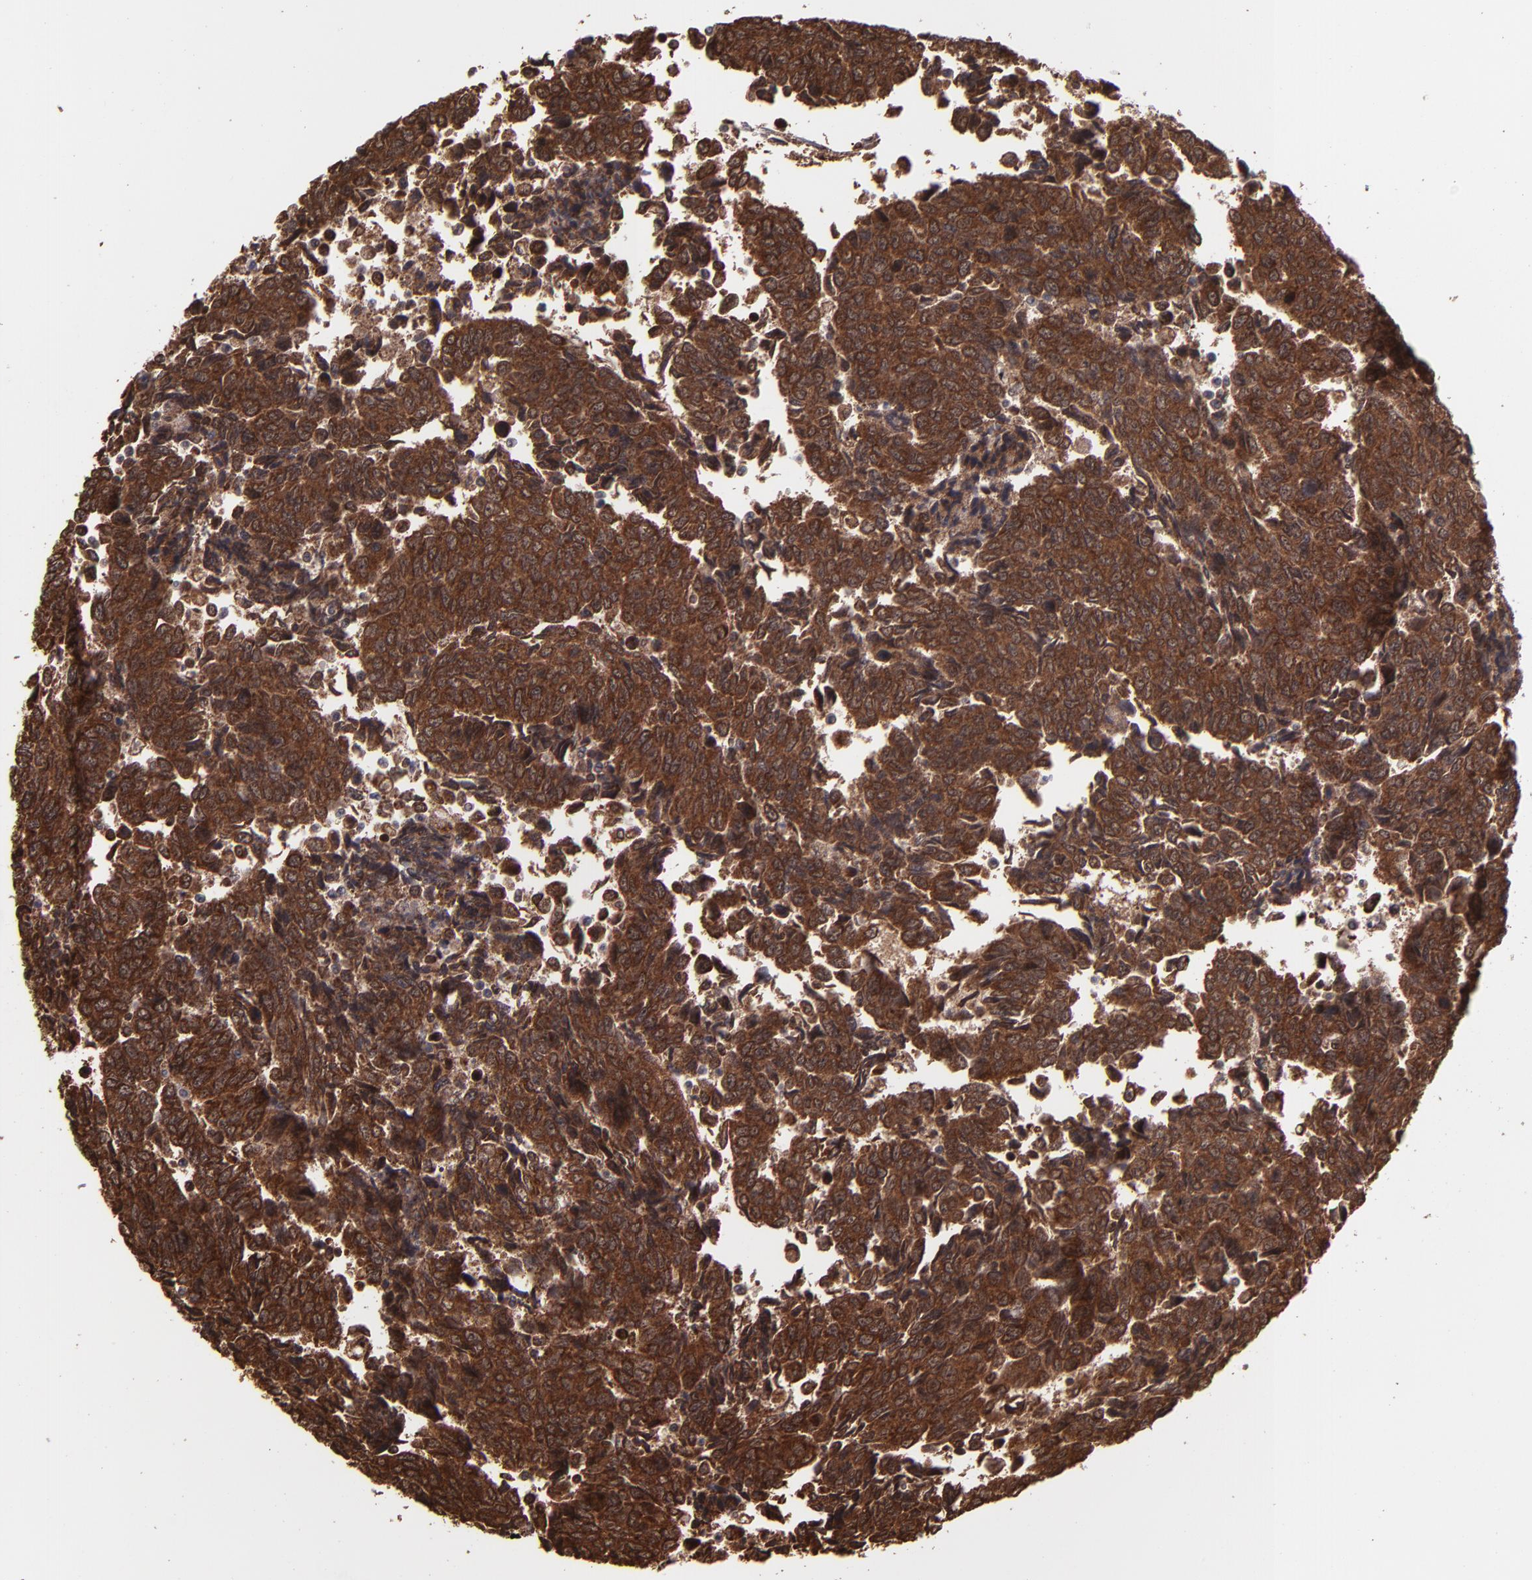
{"staining": {"intensity": "strong", "quantity": ">75%", "location": "cytoplasmic/membranous,nuclear"}, "tissue": "urothelial cancer", "cell_type": "Tumor cells", "image_type": "cancer", "snomed": [{"axis": "morphology", "description": "Urothelial carcinoma, High grade"}, {"axis": "topography", "description": "Urinary bladder"}], "caption": "There is high levels of strong cytoplasmic/membranous and nuclear staining in tumor cells of urothelial carcinoma (high-grade), as demonstrated by immunohistochemical staining (brown color).", "gene": "EIF4ENIF1", "patient": {"sex": "male", "age": 86}}